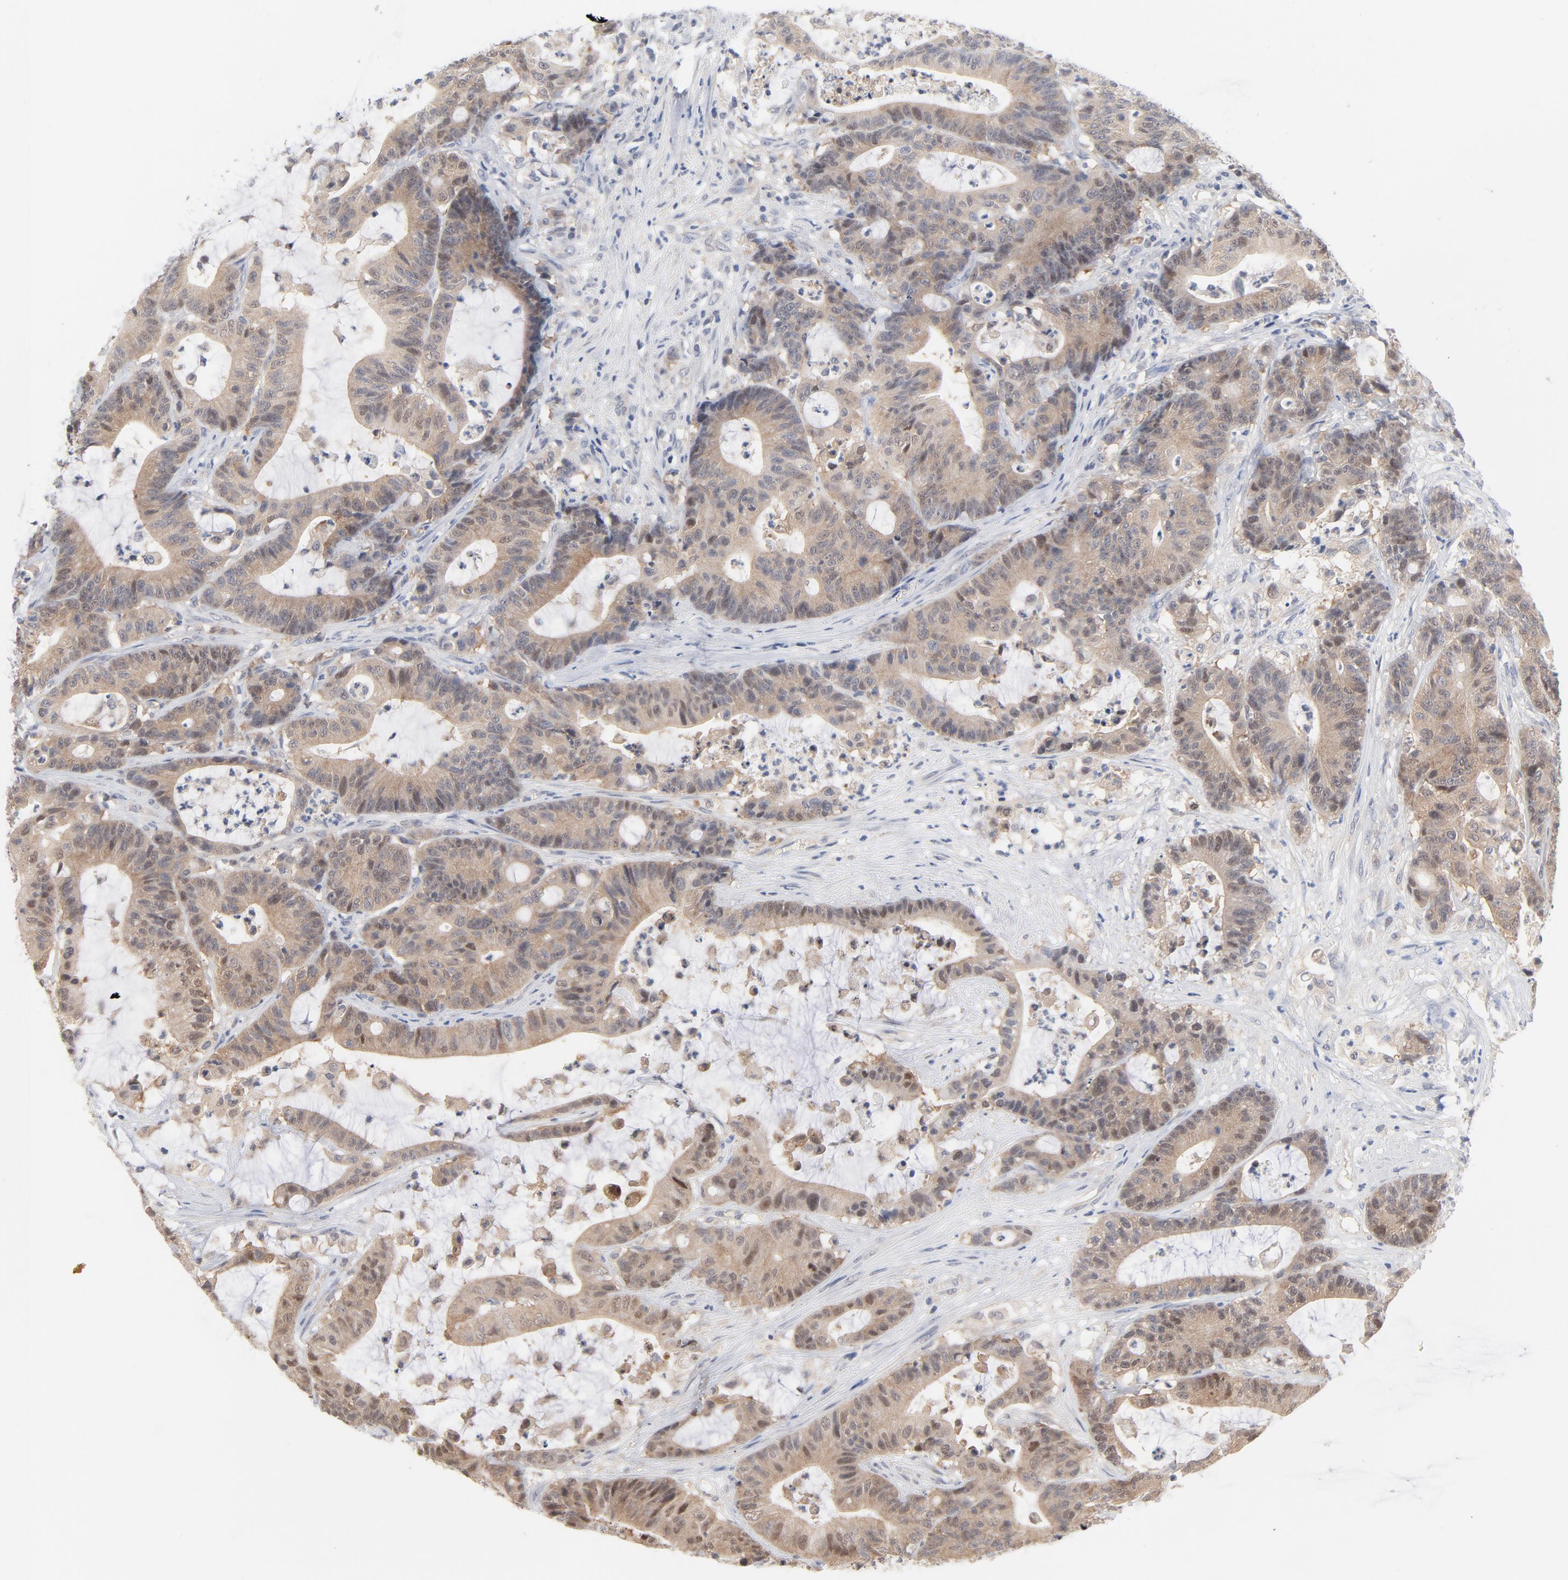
{"staining": {"intensity": "weak", "quantity": ">75%", "location": "cytoplasmic/membranous"}, "tissue": "colorectal cancer", "cell_type": "Tumor cells", "image_type": "cancer", "snomed": [{"axis": "morphology", "description": "Adenocarcinoma, NOS"}, {"axis": "topography", "description": "Colon"}], "caption": "Immunohistochemical staining of human adenocarcinoma (colorectal) reveals low levels of weak cytoplasmic/membranous expression in about >75% of tumor cells.", "gene": "UBL4A", "patient": {"sex": "female", "age": 84}}